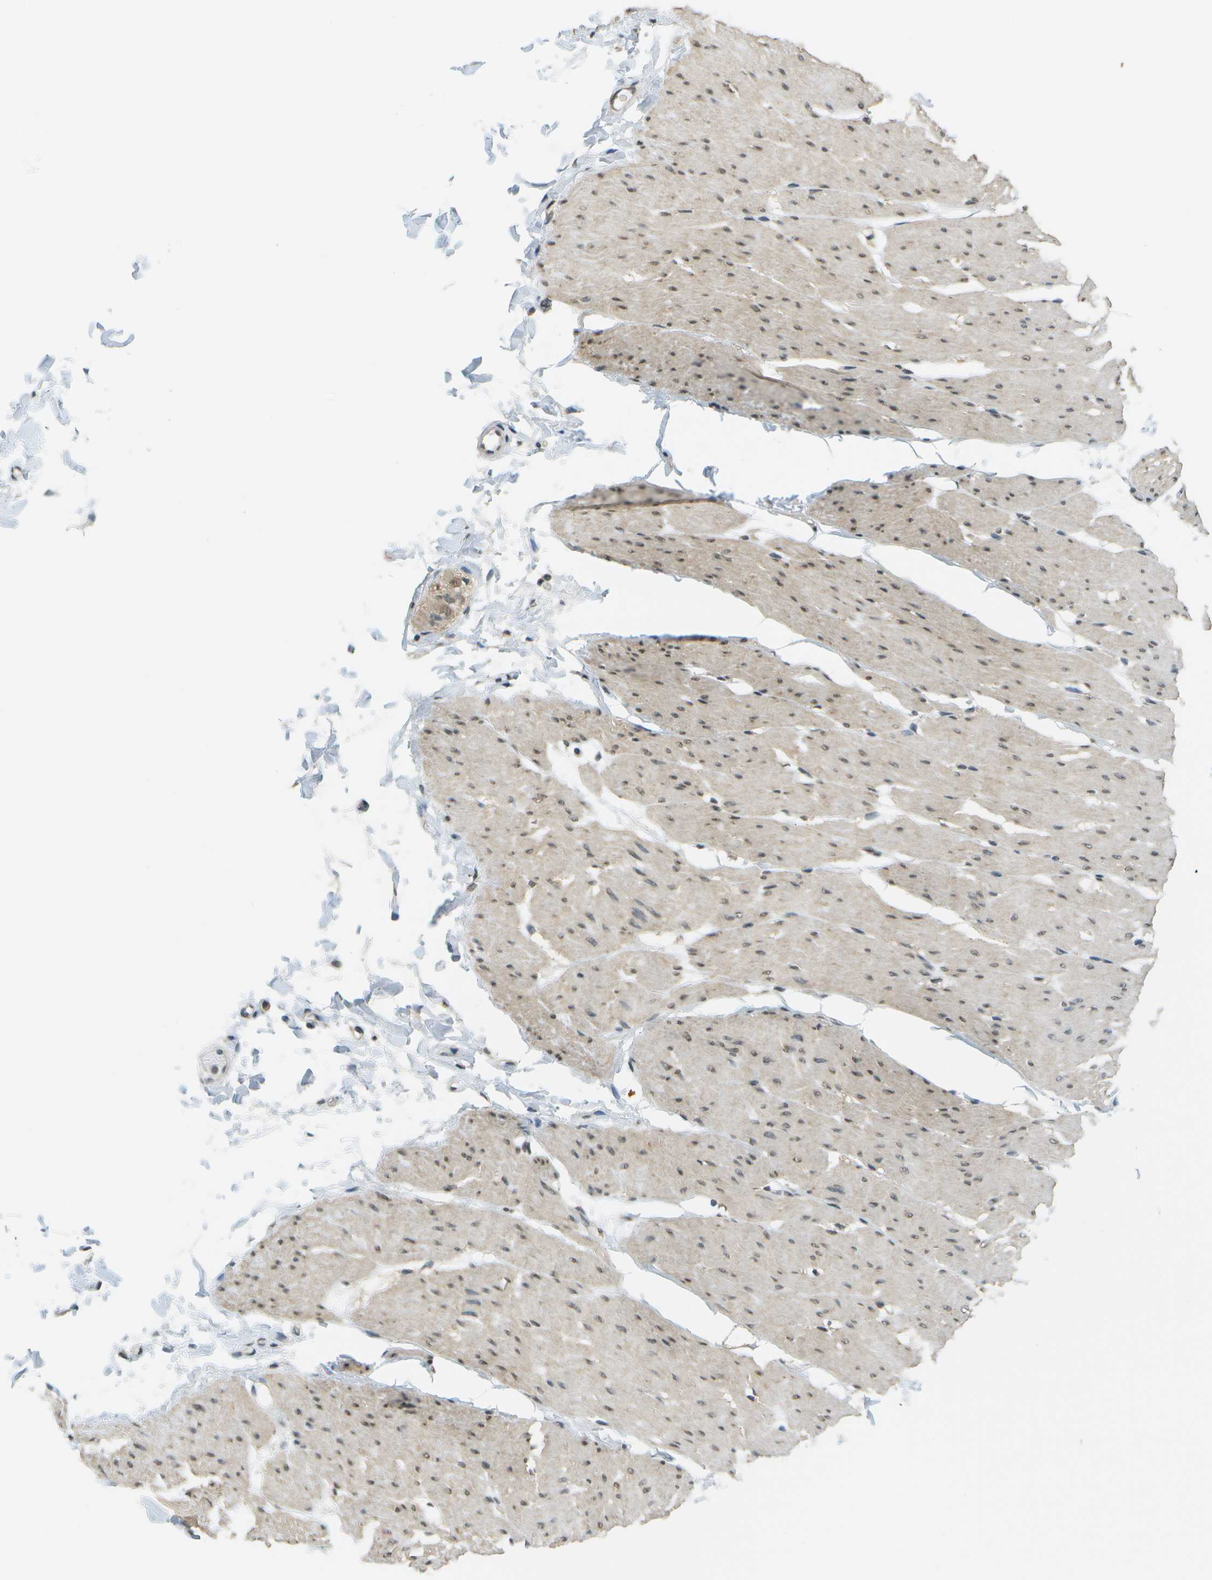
{"staining": {"intensity": "weak", "quantity": ">75%", "location": "cytoplasmic/membranous,nuclear"}, "tissue": "smooth muscle", "cell_type": "Smooth muscle cells", "image_type": "normal", "snomed": [{"axis": "morphology", "description": "Normal tissue, NOS"}, {"axis": "topography", "description": "Smooth muscle"}, {"axis": "topography", "description": "Colon"}], "caption": "A micrograph of smooth muscle stained for a protein displays weak cytoplasmic/membranous,nuclear brown staining in smooth muscle cells. The staining was performed using DAB, with brown indicating positive protein expression. Nuclei are stained blue with hematoxylin.", "gene": "ABL2", "patient": {"sex": "male", "age": 67}}